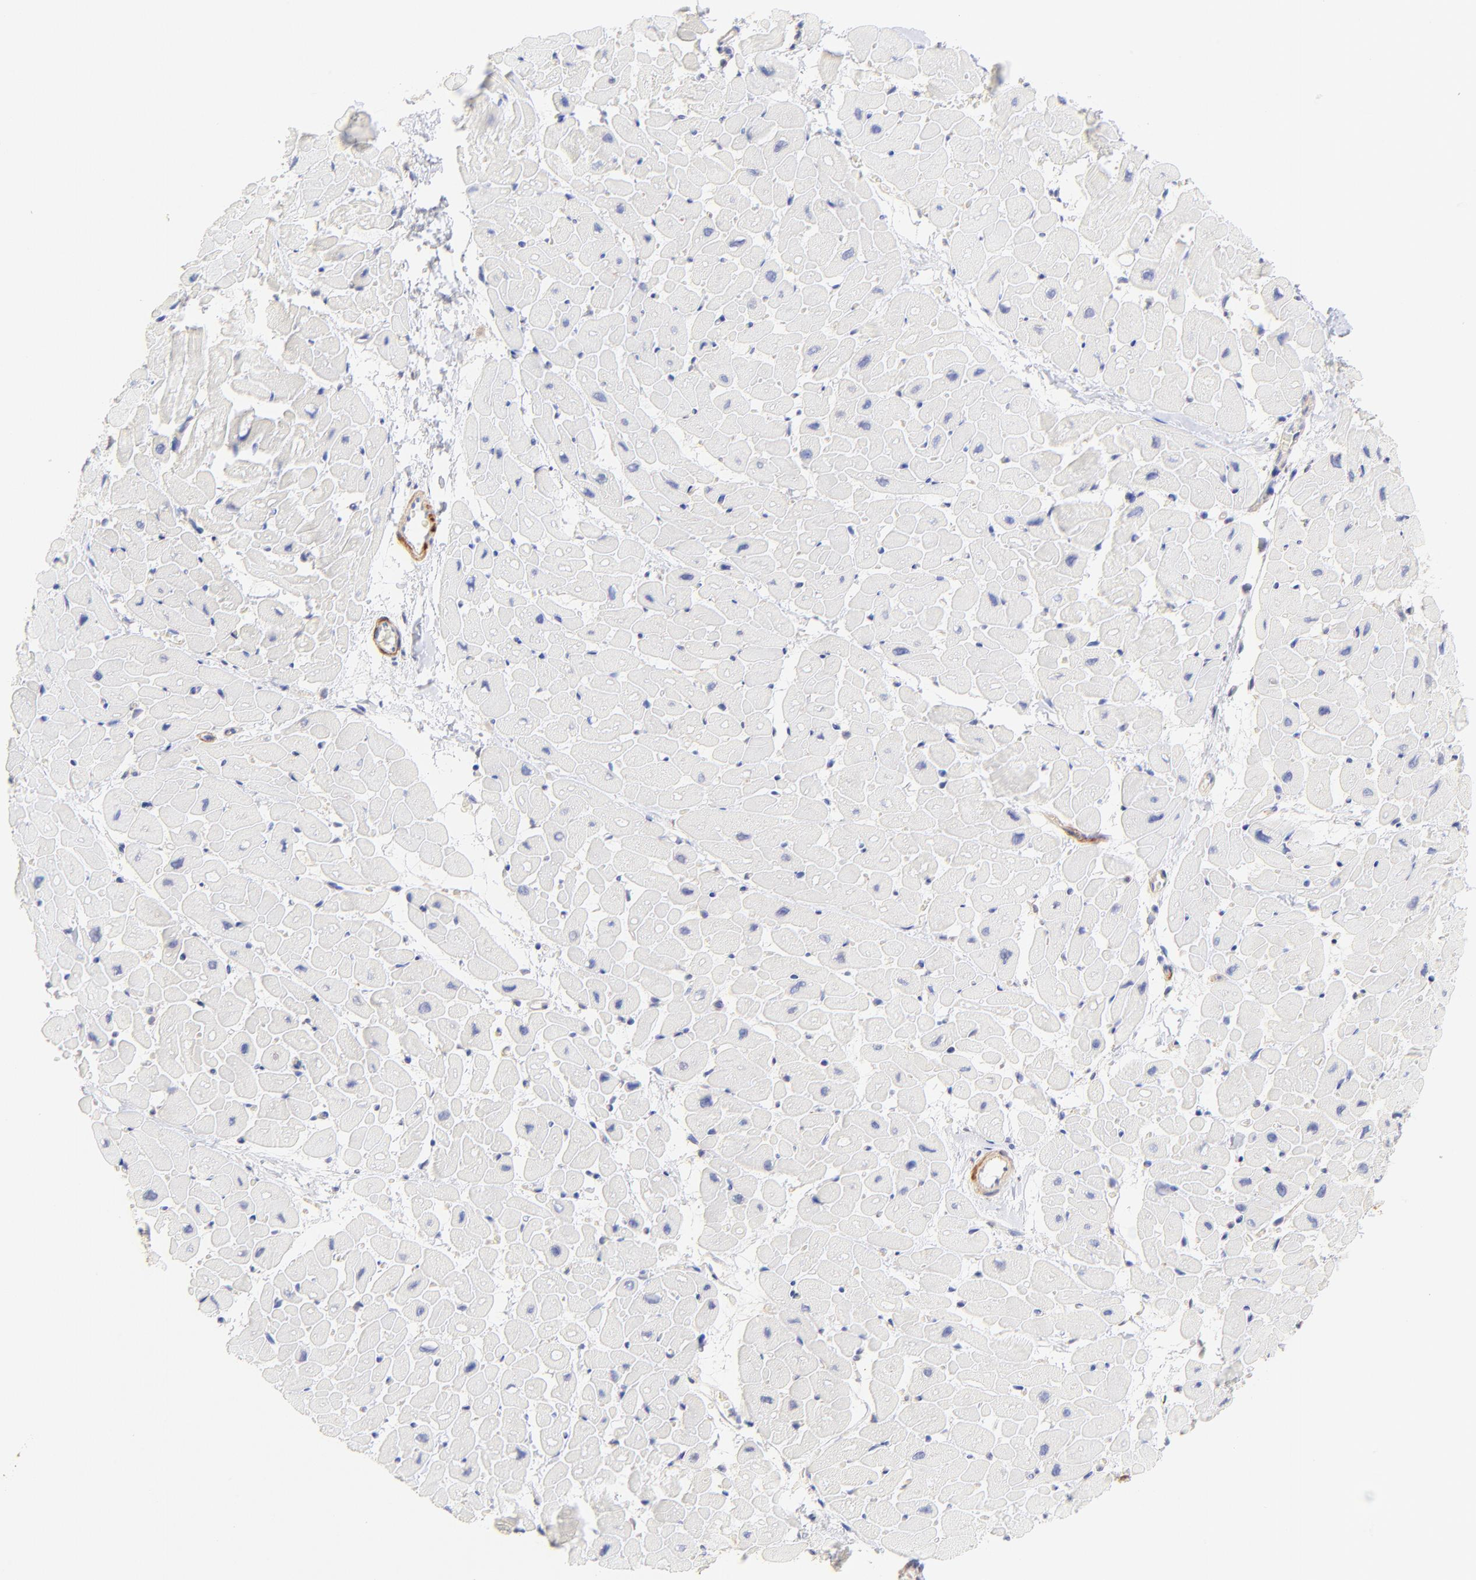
{"staining": {"intensity": "negative", "quantity": "none", "location": "none"}, "tissue": "heart muscle", "cell_type": "Cardiomyocytes", "image_type": "normal", "snomed": [{"axis": "morphology", "description": "Normal tissue, NOS"}, {"axis": "topography", "description": "Heart"}], "caption": "Cardiomyocytes are negative for brown protein staining in benign heart muscle.", "gene": "ACTRT1", "patient": {"sex": "male", "age": 45}}